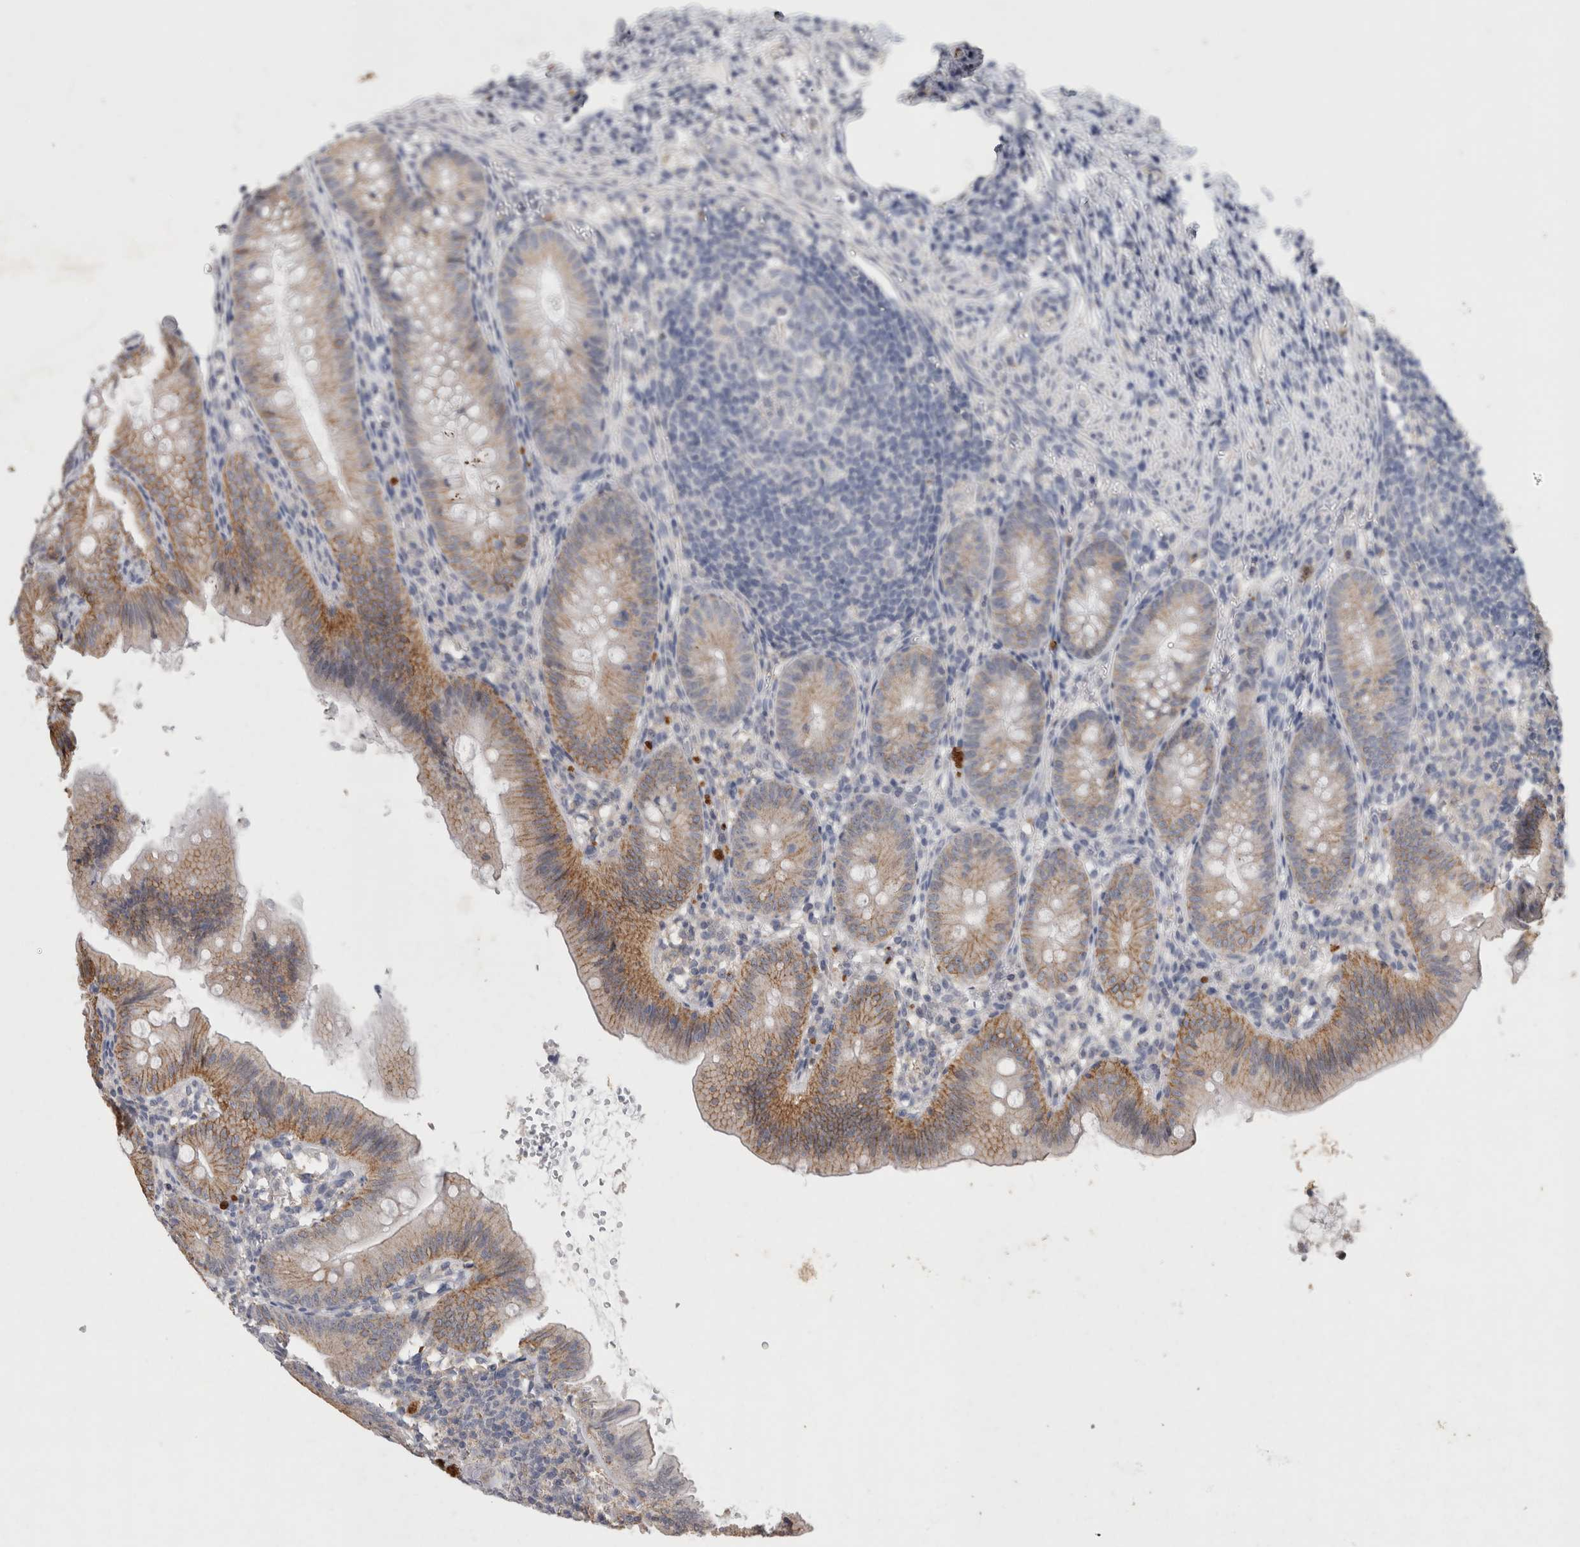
{"staining": {"intensity": "moderate", "quantity": "25%-75%", "location": "cytoplasmic/membranous"}, "tissue": "appendix", "cell_type": "Glandular cells", "image_type": "normal", "snomed": [{"axis": "morphology", "description": "Normal tissue, NOS"}, {"axis": "topography", "description": "Appendix"}], "caption": "DAB immunohistochemical staining of normal appendix displays moderate cytoplasmic/membranous protein staining in about 25%-75% of glandular cells. (Stains: DAB (3,3'-diaminobenzidine) in brown, nuclei in blue, Microscopy: brightfield microscopy at high magnification).", "gene": "CNTFR", "patient": {"sex": "male", "age": 1}}